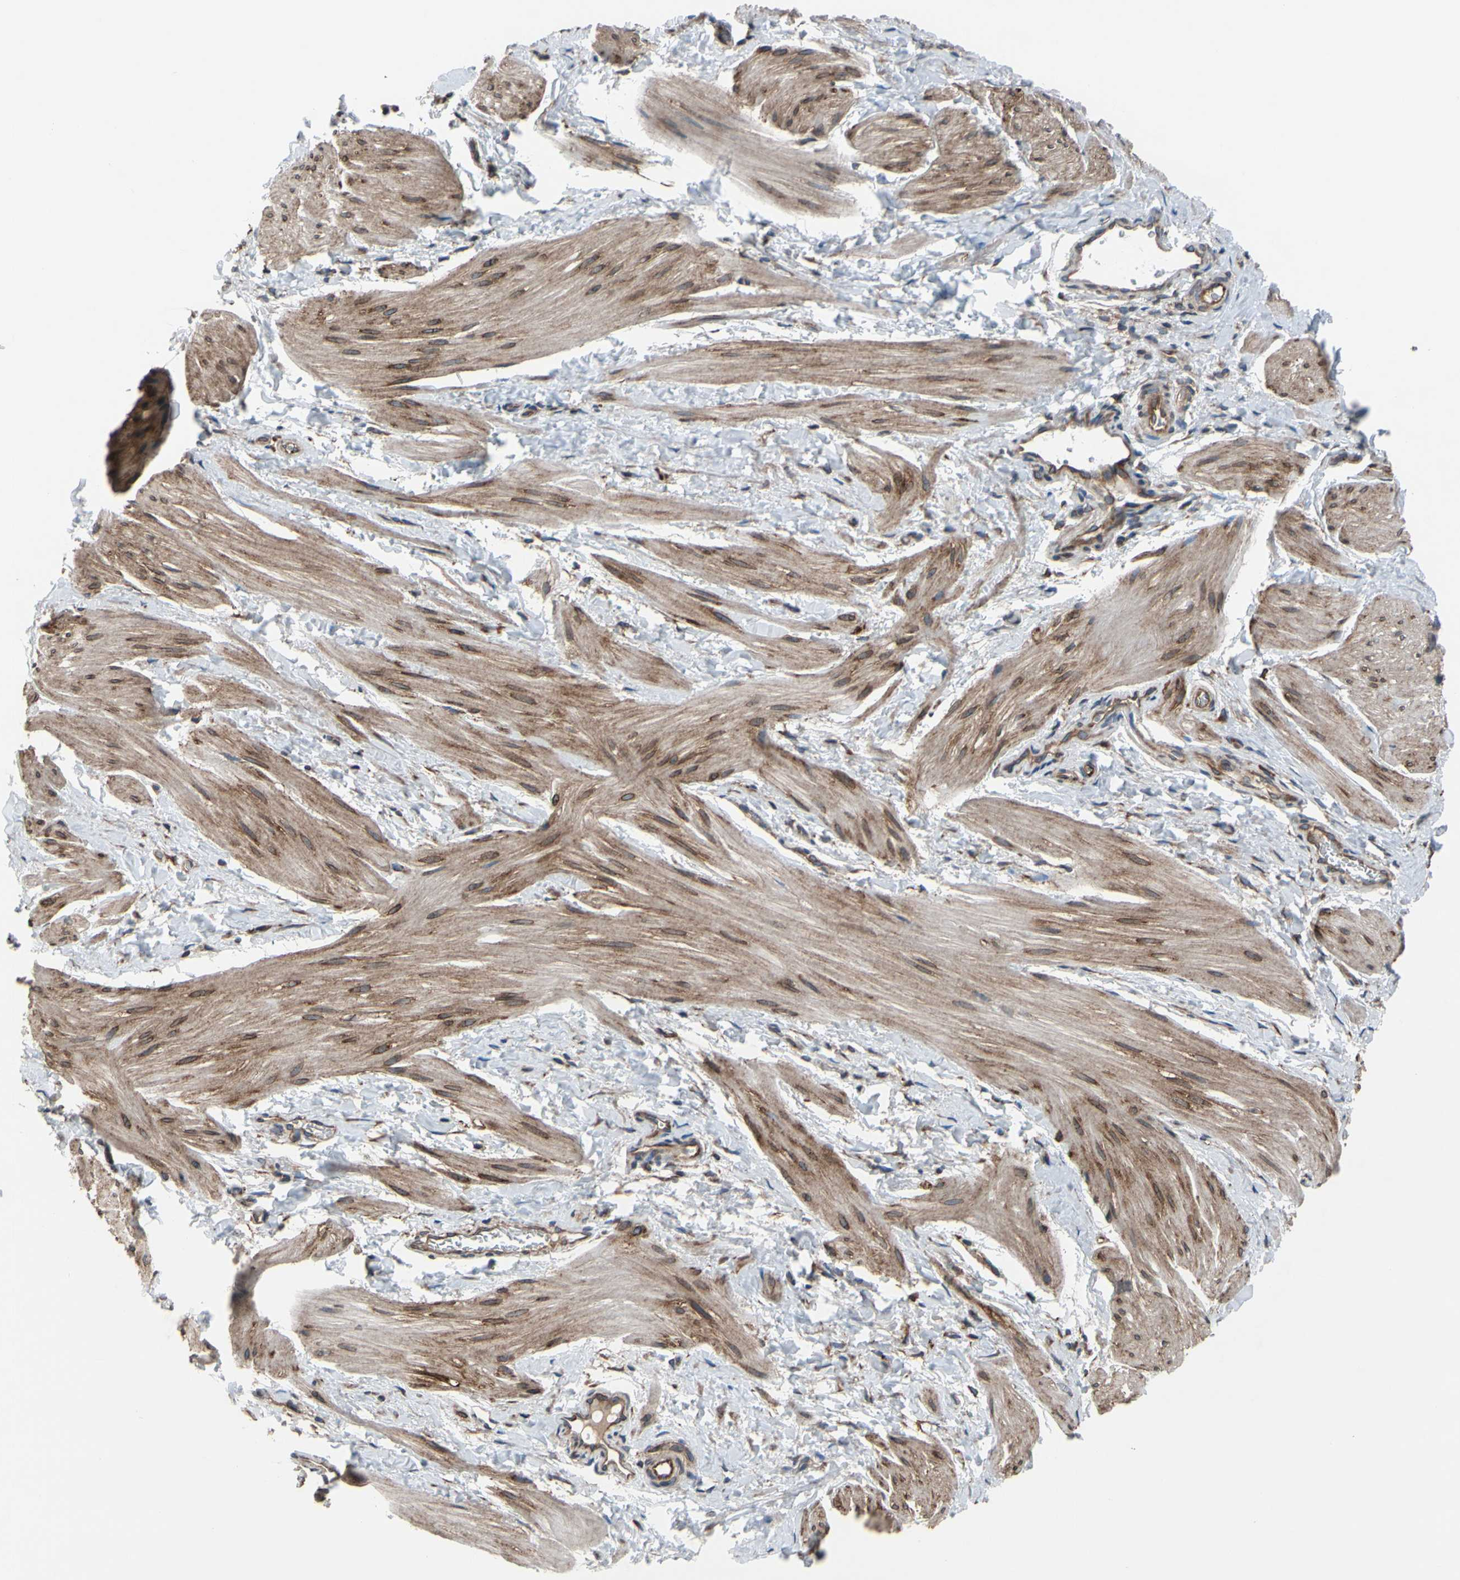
{"staining": {"intensity": "moderate", "quantity": ">75%", "location": "cytoplasmic/membranous"}, "tissue": "smooth muscle", "cell_type": "Smooth muscle cells", "image_type": "normal", "snomed": [{"axis": "morphology", "description": "Normal tissue, NOS"}, {"axis": "topography", "description": "Smooth muscle"}], "caption": "High-power microscopy captured an immunohistochemistry histopathology image of benign smooth muscle, revealing moderate cytoplasmic/membranous positivity in approximately >75% of smooth muscle cells.", "gene": "CLCC1", "patient": {"sex": "male", "age": 16}}